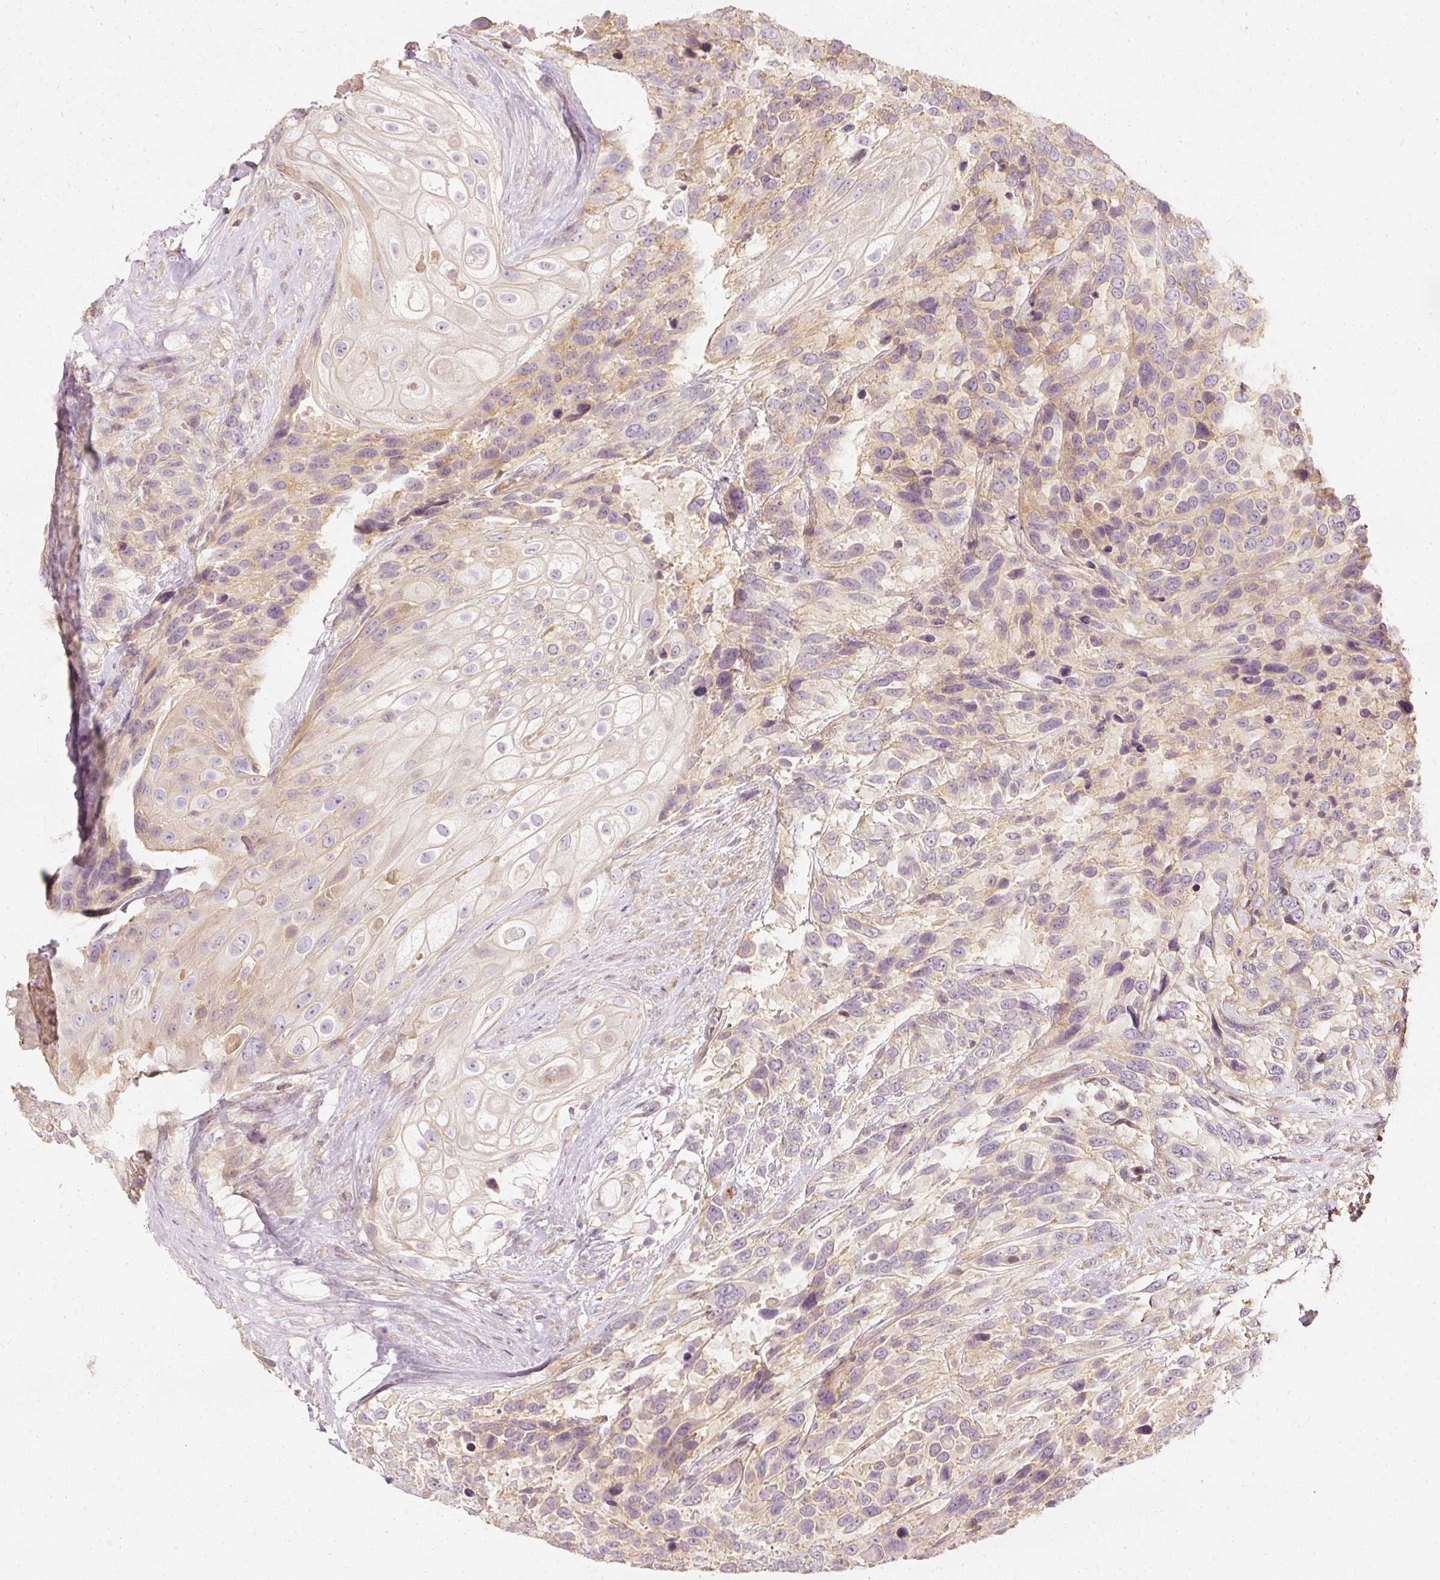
{"staining": {"intensity": "weak", "quantity": "<25%", "location": "cytoplasmic/membranous"}, "tissue": "urothelial cancer", "cell_type": "Tumor cells", "image_type": "cancer", "snomed": [{"axis": "morphology", "description": "Urothelial carcinoma, High grade"}, {"axis": "topography", "description": "Urinary bladder"}], "caption": "Immunohistochemical staining of human high-grade urothelial carcinoma displays no significant staining in tumor cells.", "gene": "GNAQ", "patient": {"sex": "female", "age": 70}}